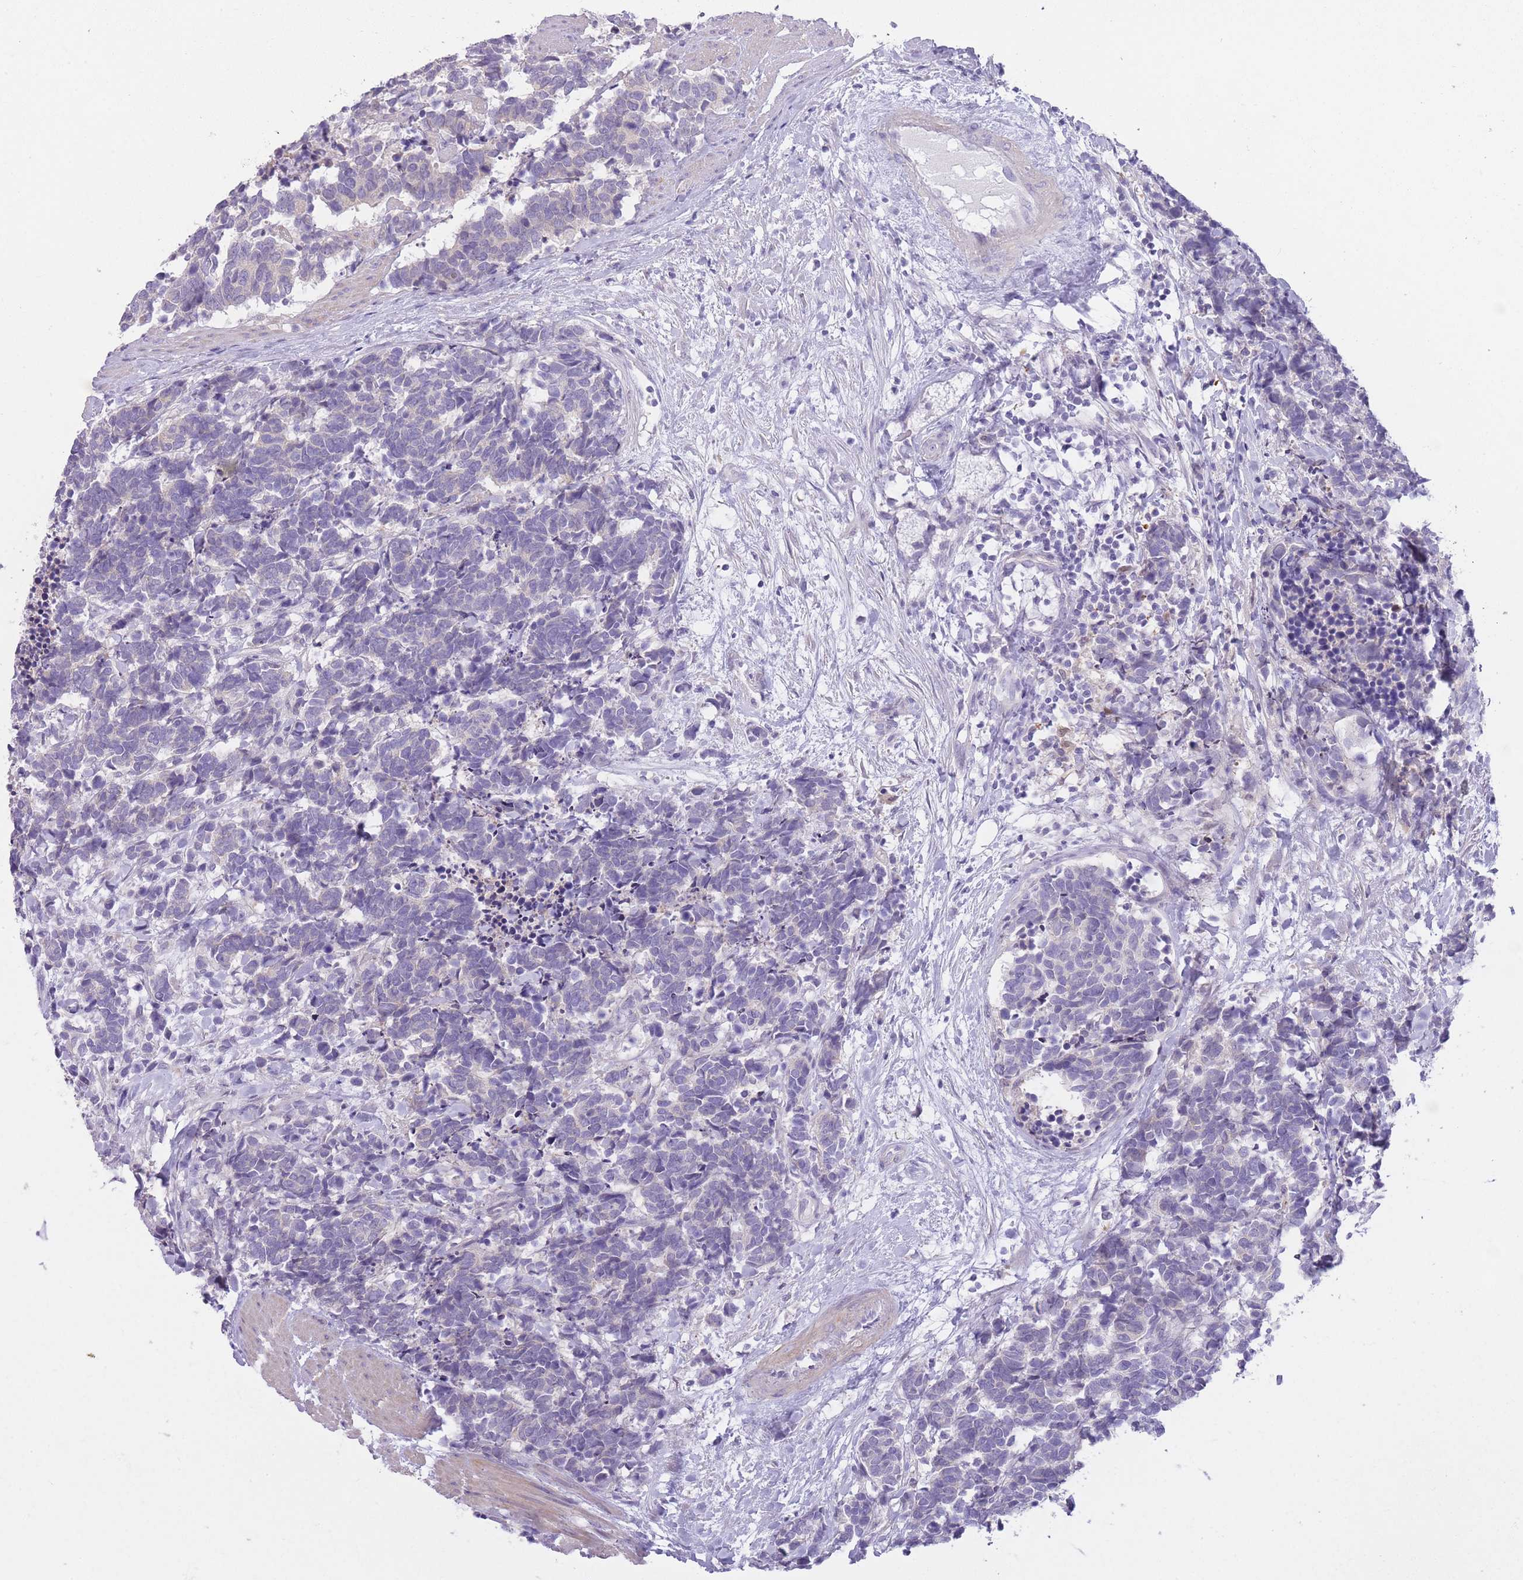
{"staining": {"intensity": "negative", "quantity": "none", "location": "none"}, "tissue": "carcinoid", "cell_type": "Tumor cells", "image_type": "cancer", "snomed": [{"axis": "morphology", "description": "Carcinoma, NOS"}, {"axis": "morphology", "description": "Carcinoid, malignant, NOS"}, {"axis": "topography", "description": "Prostate"}], "caption": "High power microscopy histopathology image of an immunohistochemistry (IHC) micrograph of carcinoma, revealing no significant positivity in tumor cells. (DAB IHC visualized using brightfield microscopy, high magnification).", "gene": "OR11H12", "patient": {"sex": "male", "age": 57}}